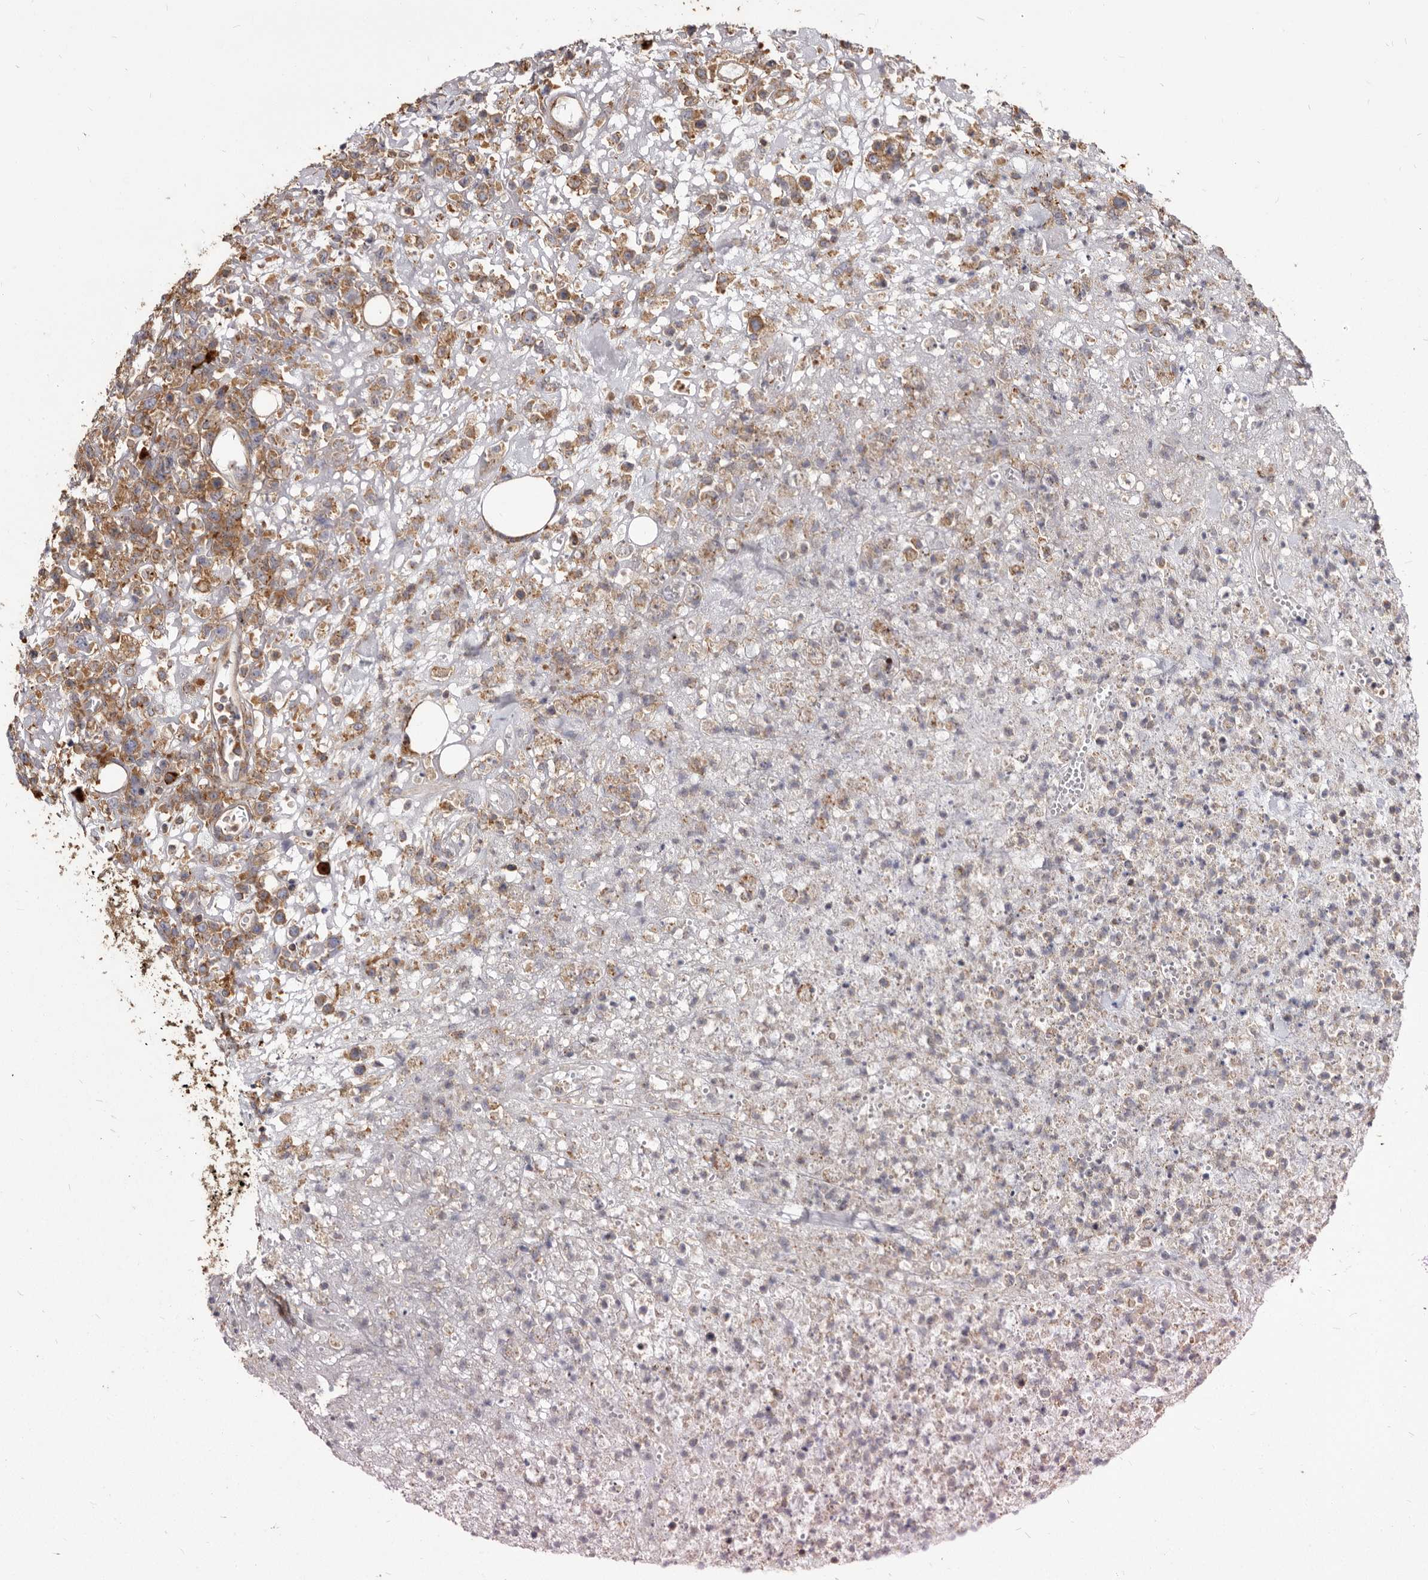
{"staining": {"intensity": "moderate", "quantity": ">75%", "location": "cytoplasmic/membranous"}, "tissue": "lymphoma", "cell_type": "Tumor cells", "image_type": "cancer", "snomed": [{"axis": "morphology", "description": "Malignant lymphoma, non-Hodgkin's type, High grade"}, {"axis": "topography", "description": "Colon"}], "caption": "High-grade malignant lymphoma, non-Hodgkin's type stained for a protein (brown) reveals moderate cytoplasmic/membranous positive positivity in about >75% of tumor cells.", "gene": "TPD52", "patient": {"sex": "female", "age": 53}}